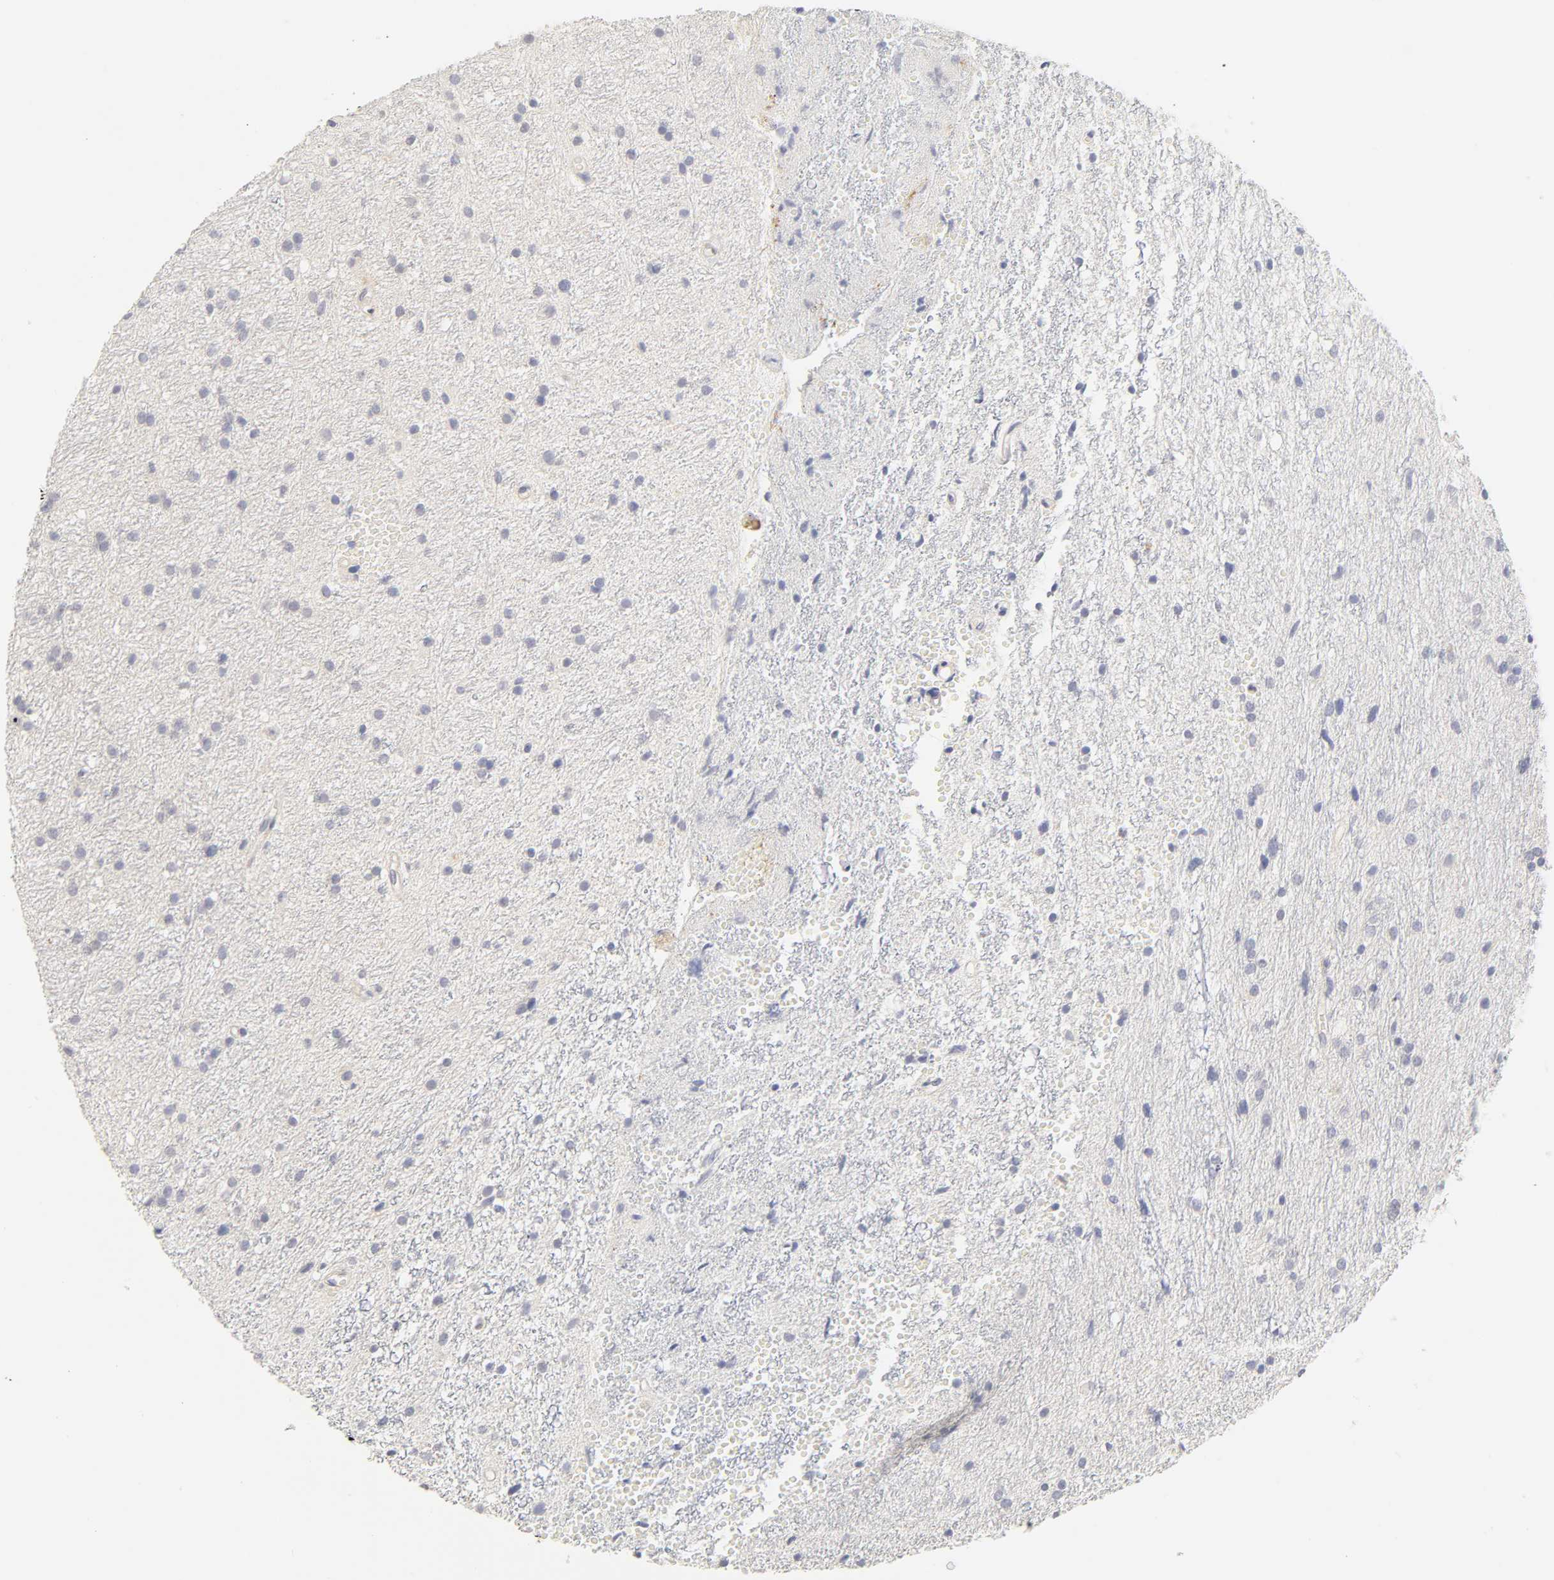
{"staining": {"intensity": "negative", "quantity": "none", "location": "none"}, "tissue": "glioma", "cell_type": "Tumor cells", "image_type": "cancer", "snomed": [{"axis": "morphology", "description": "Glioma, malignant, High grade"}, {"axis": "topography", "description": "Brain"}], "caption": "Immunohistochemistry (IHC) image of neoplastic tissue: glioma stained with DAB demonstrates no significant protein expression in tumor cells. (DAB (3,3'-diaminobenzidine) immunohistochemistry with hematoxylin counter stain).", "gene": "CYP4B1", "patient": {"sex": "female", "age": 59}}